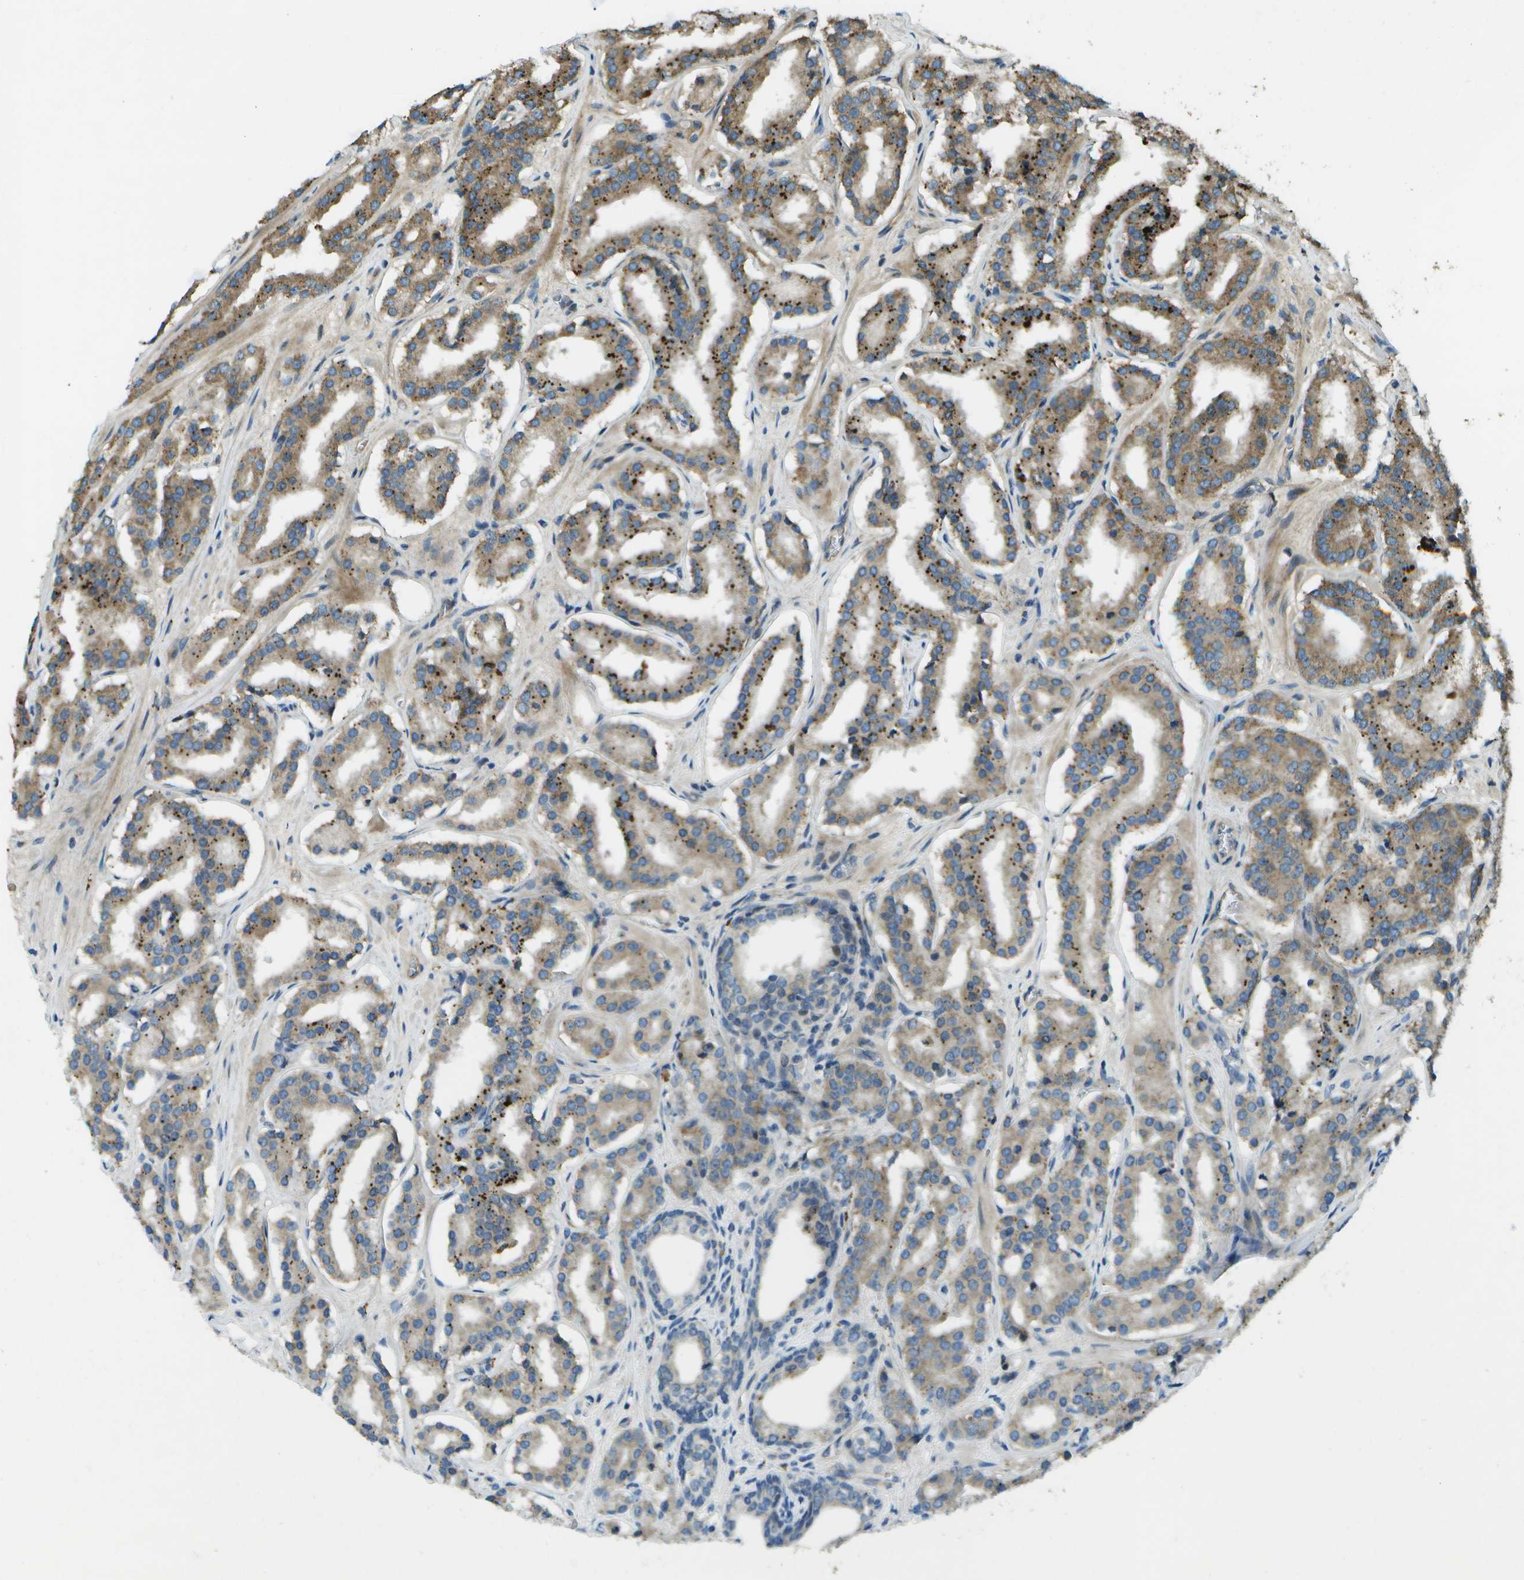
{"staining": {"intensity": "moderate", "quantity": ">75%", "location": "cytoplasmic/membranous"}, "tissue": "prostate cancer", "cell_type": "Tumor cells", "image_type": "cancer", "snomed": [{"axis": "morphology", "description": "Adenocarcinoma, High grade"}, {"axis": "topography", "description": "Prostate"}], "caption": "High-power microscopy captured an immunohistochemistry photomicrograph of adenocarcinoma (high-grade) (prostate), revealing moderate cytoplasmic/membranous staining in approximately >75% of tumor cells.", "gene": "PXYLP1", "patient": {"sex": "male", "age": 60}}